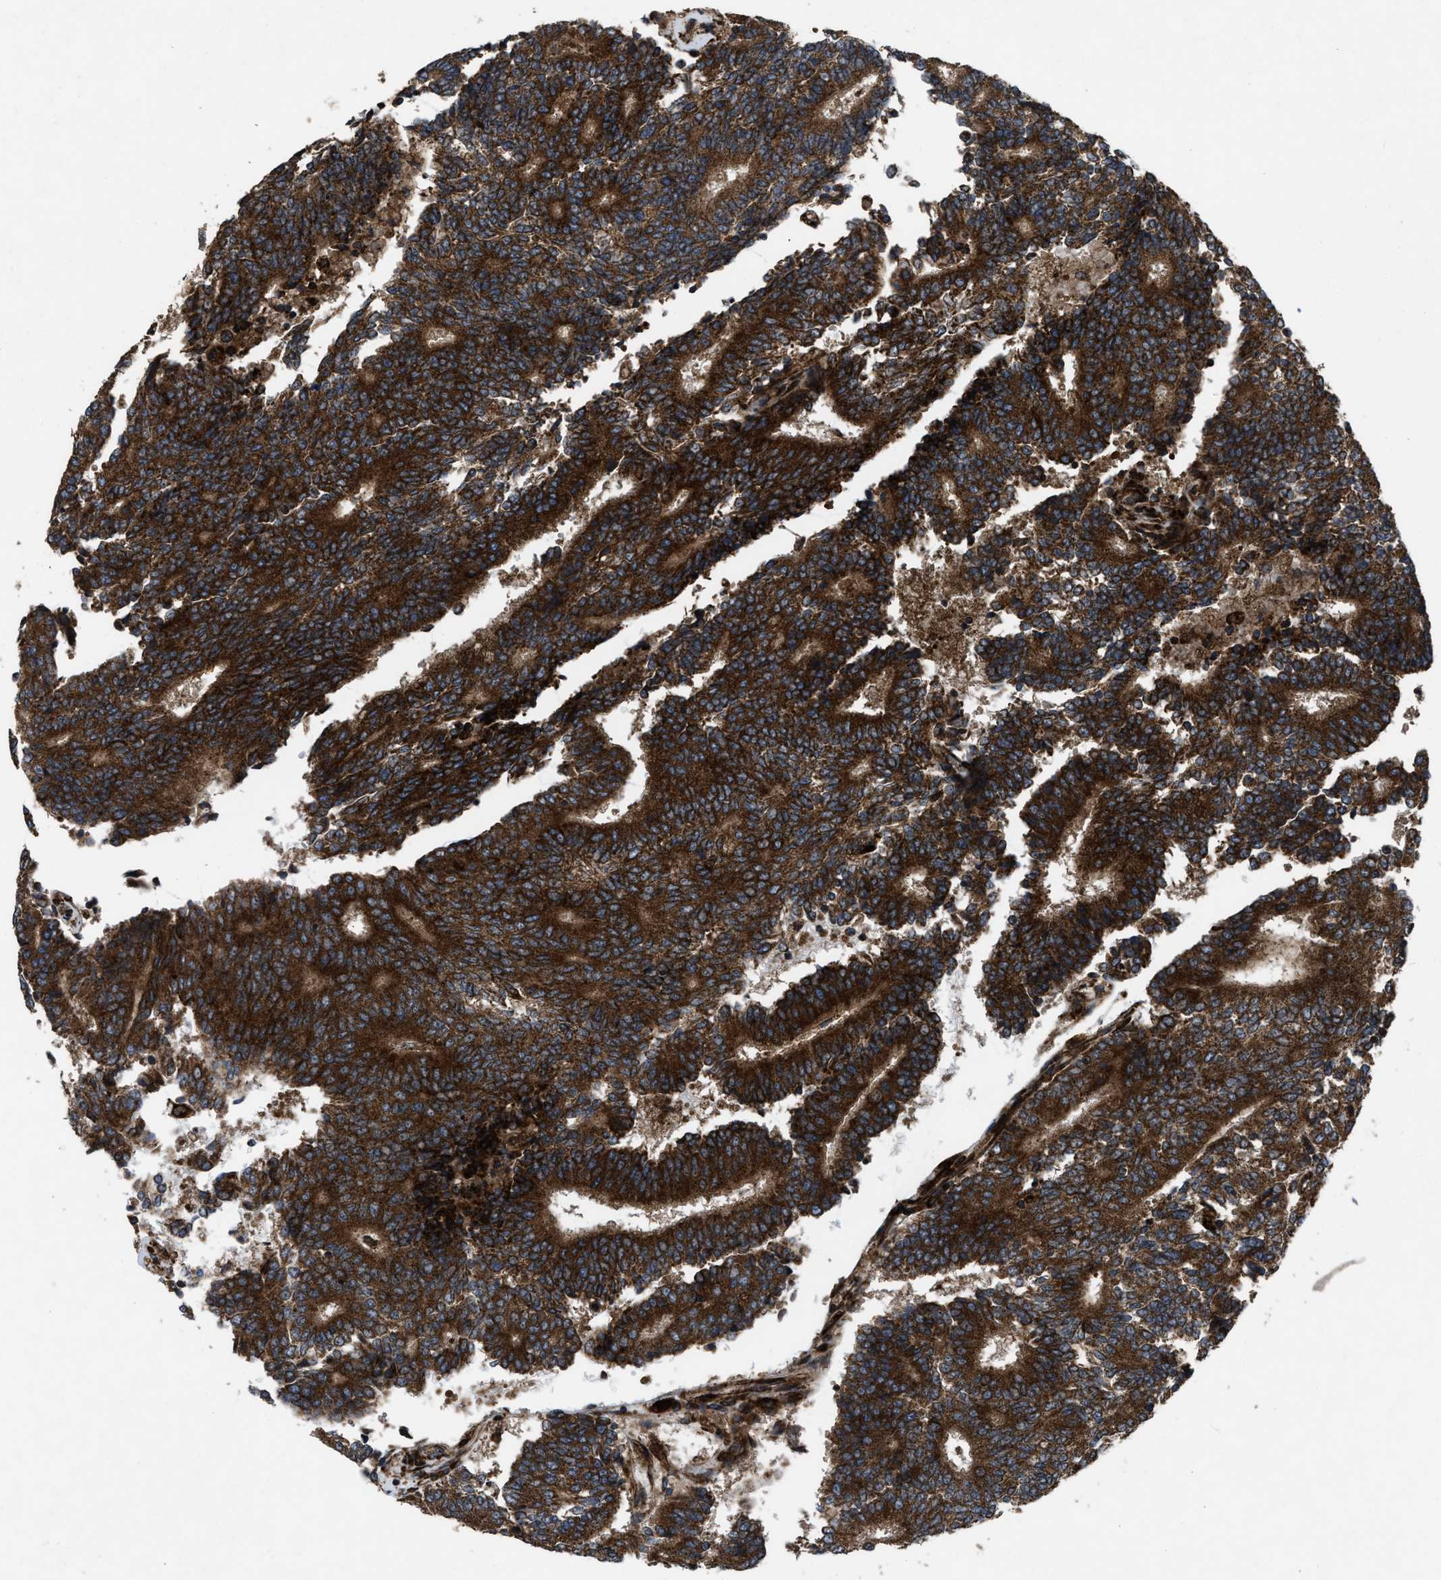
{"staining": {"intensity": "strong", "quantity": ">75%", "location": "cytoplasmic/membranous"}, "tissue": "prostate cancer", "cell_type": "Tumor cells", "image_type": "cancer", "snomed": [{"axis": "morphology", "description": "Normal tissue, NOS"}, {"axis": "morphology", "description": "Adenocarcinoma, High grade"}, {"axis": "topography", "description": "Prostate"}, {"axis": "topography", "description": "Seminal veicle"}], "caption": "IHC histopathology image of prostate cancer stained for a protein (brown), which demonstrates high levels of strong cytoplasmic/membranous expression in approximately >75% of tumor cells.", "gene": "PER3", "patient": {"sex": "male", "age": 55}}